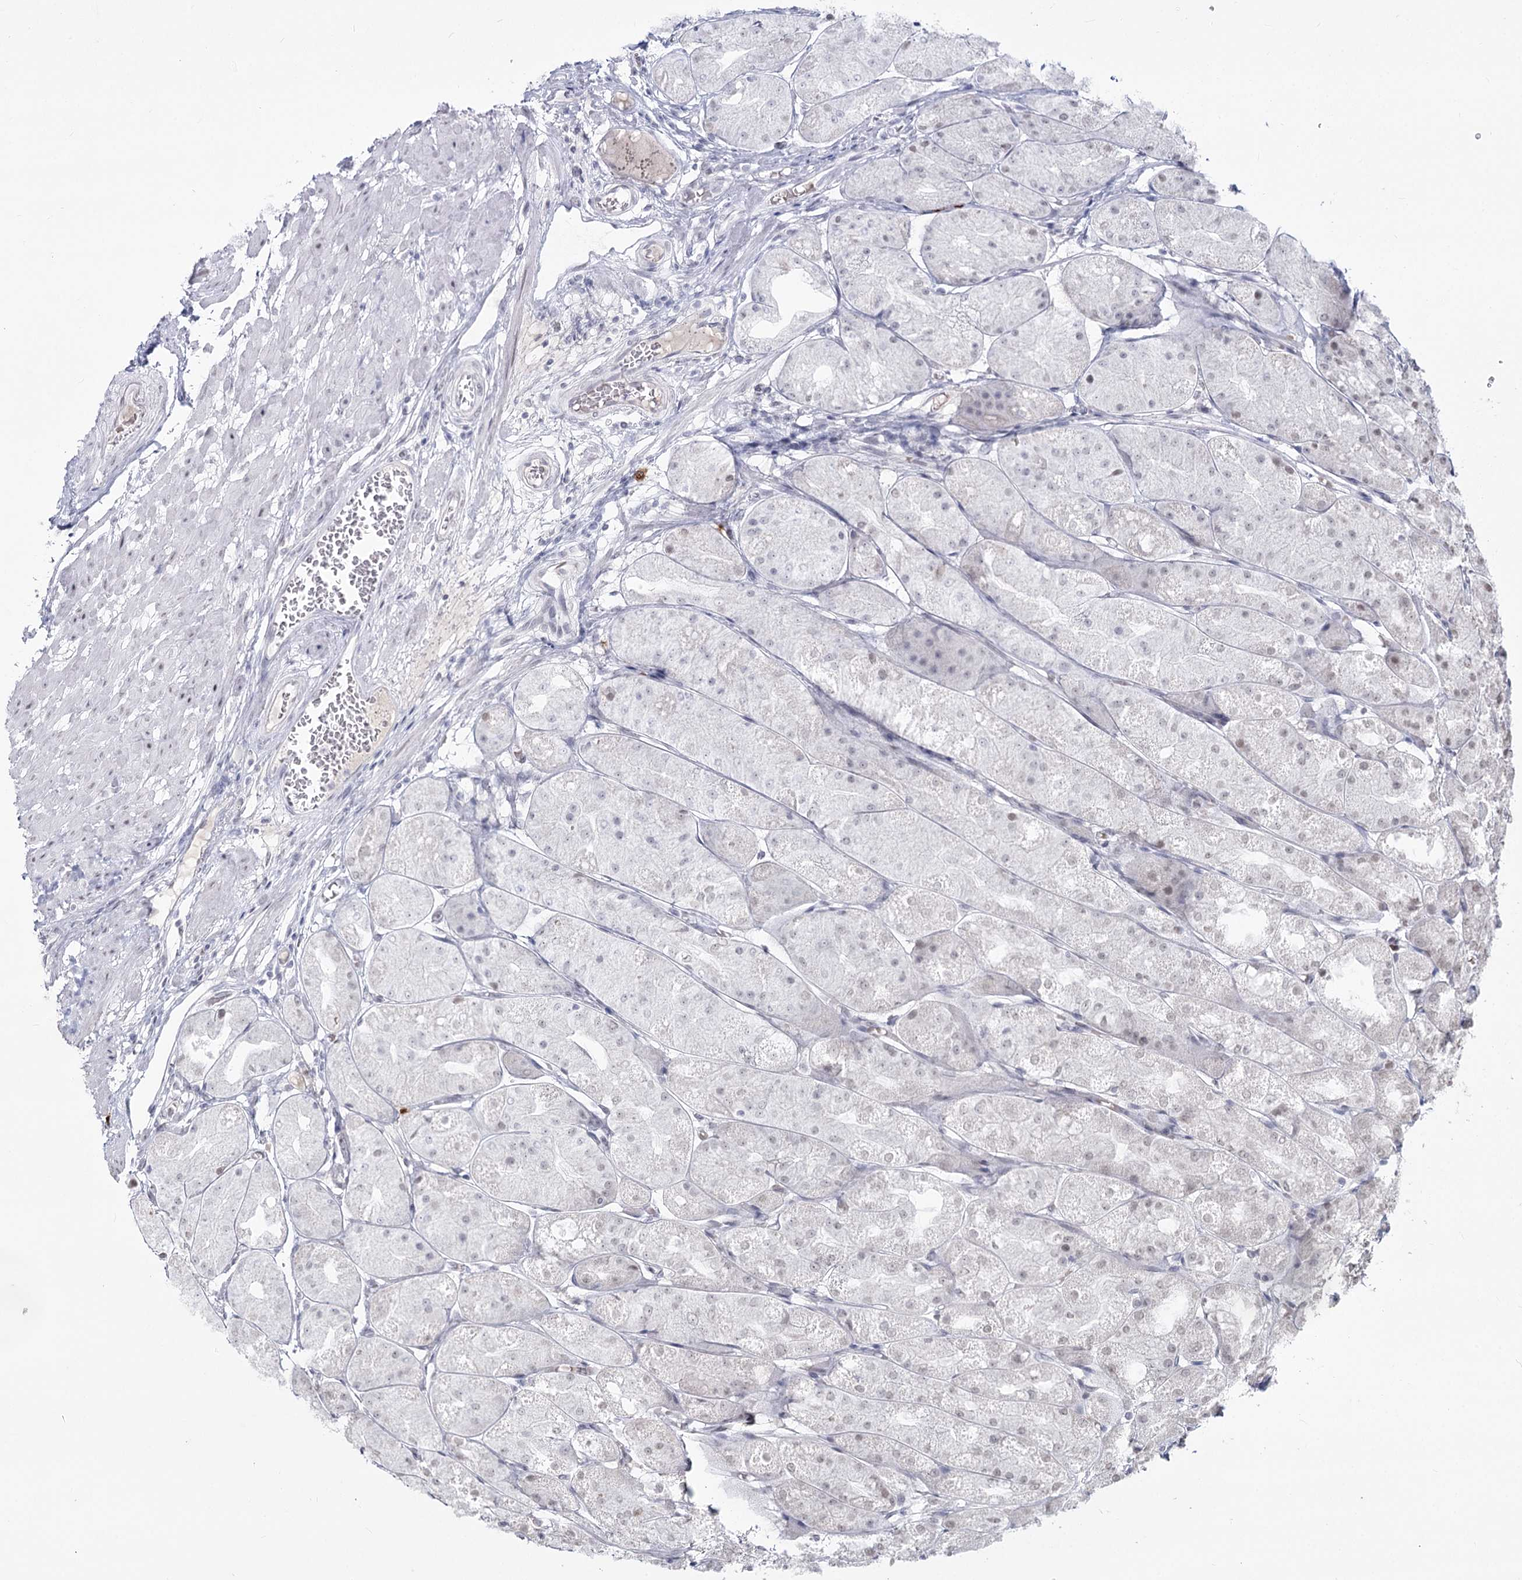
{"staining": {"intensity": "weak", "quantity": "<25%", "location": "nuclear"}, "tissue": "stomach", "cell_type": "Glandular cells", "image_type": "normal", "snomed": [{"axis": "morphology", "description": "Normal tissue, NOS"}, {"axis": "topography", "description": "Stomach, upper"}], "caption": "Immunohistochemical staining of benign human stomach shows no significant expression in glandular cells.", "gene": "LY6G5C", "patient": {"sex": "male", "age": 72}}